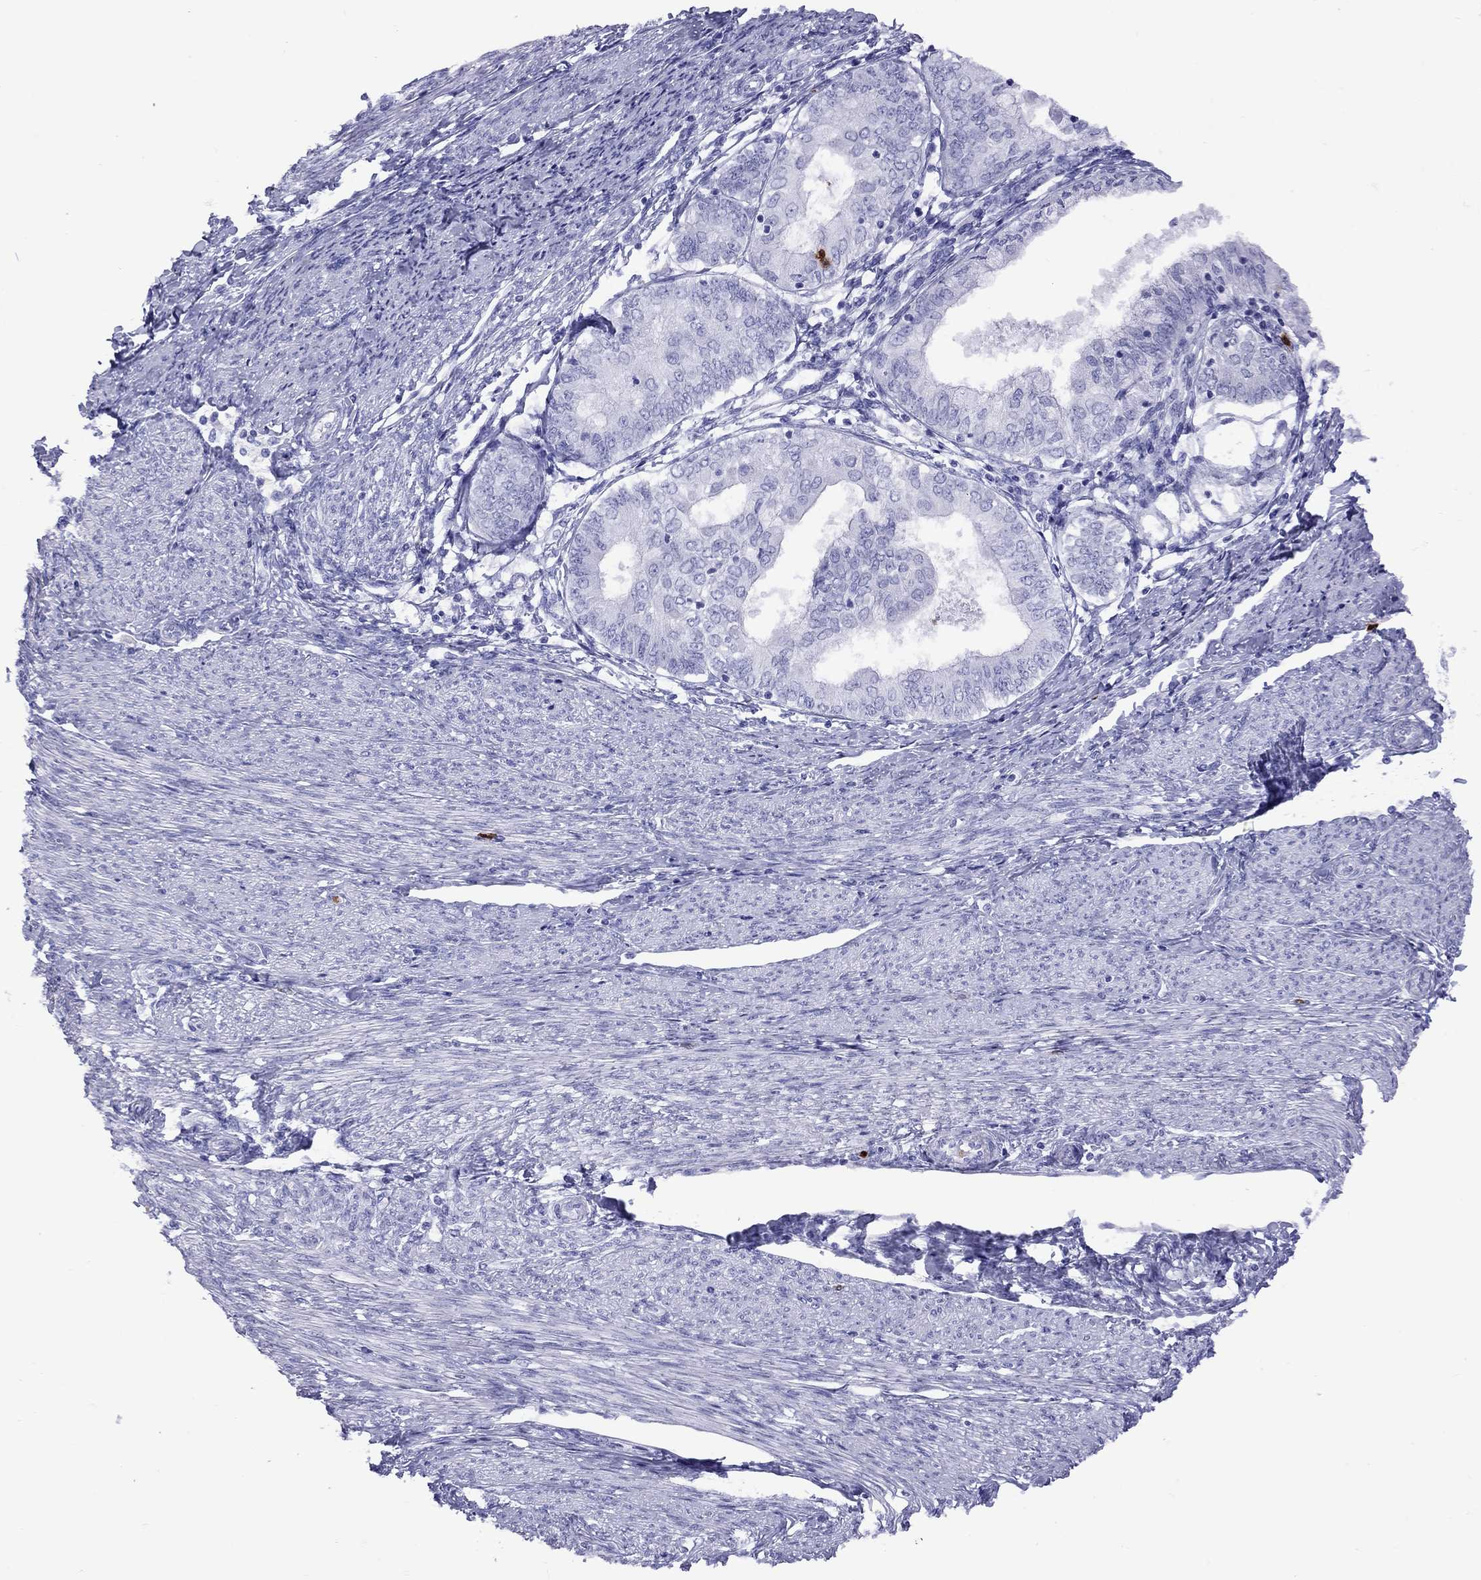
{"staining": {"intensity": "negative", "quantity": "none", "location": "none"}, "tissue": "endometrial cancer", "cell_type": "Tumor cells", "image_type": "cancer", "snomed": [{"axis": "morphology", "description": "Adenocarcinoma, NOS"}, {"axis": "topography", "description": "Endometrium"}], "caption": "Human endometrial adenocarcinoma stained for a protein using immunohistochemistry (IHC) shows no expression in tumor cells.", "gene": "SLAMF1", "patient": {"sex": "female", "age": 68}}